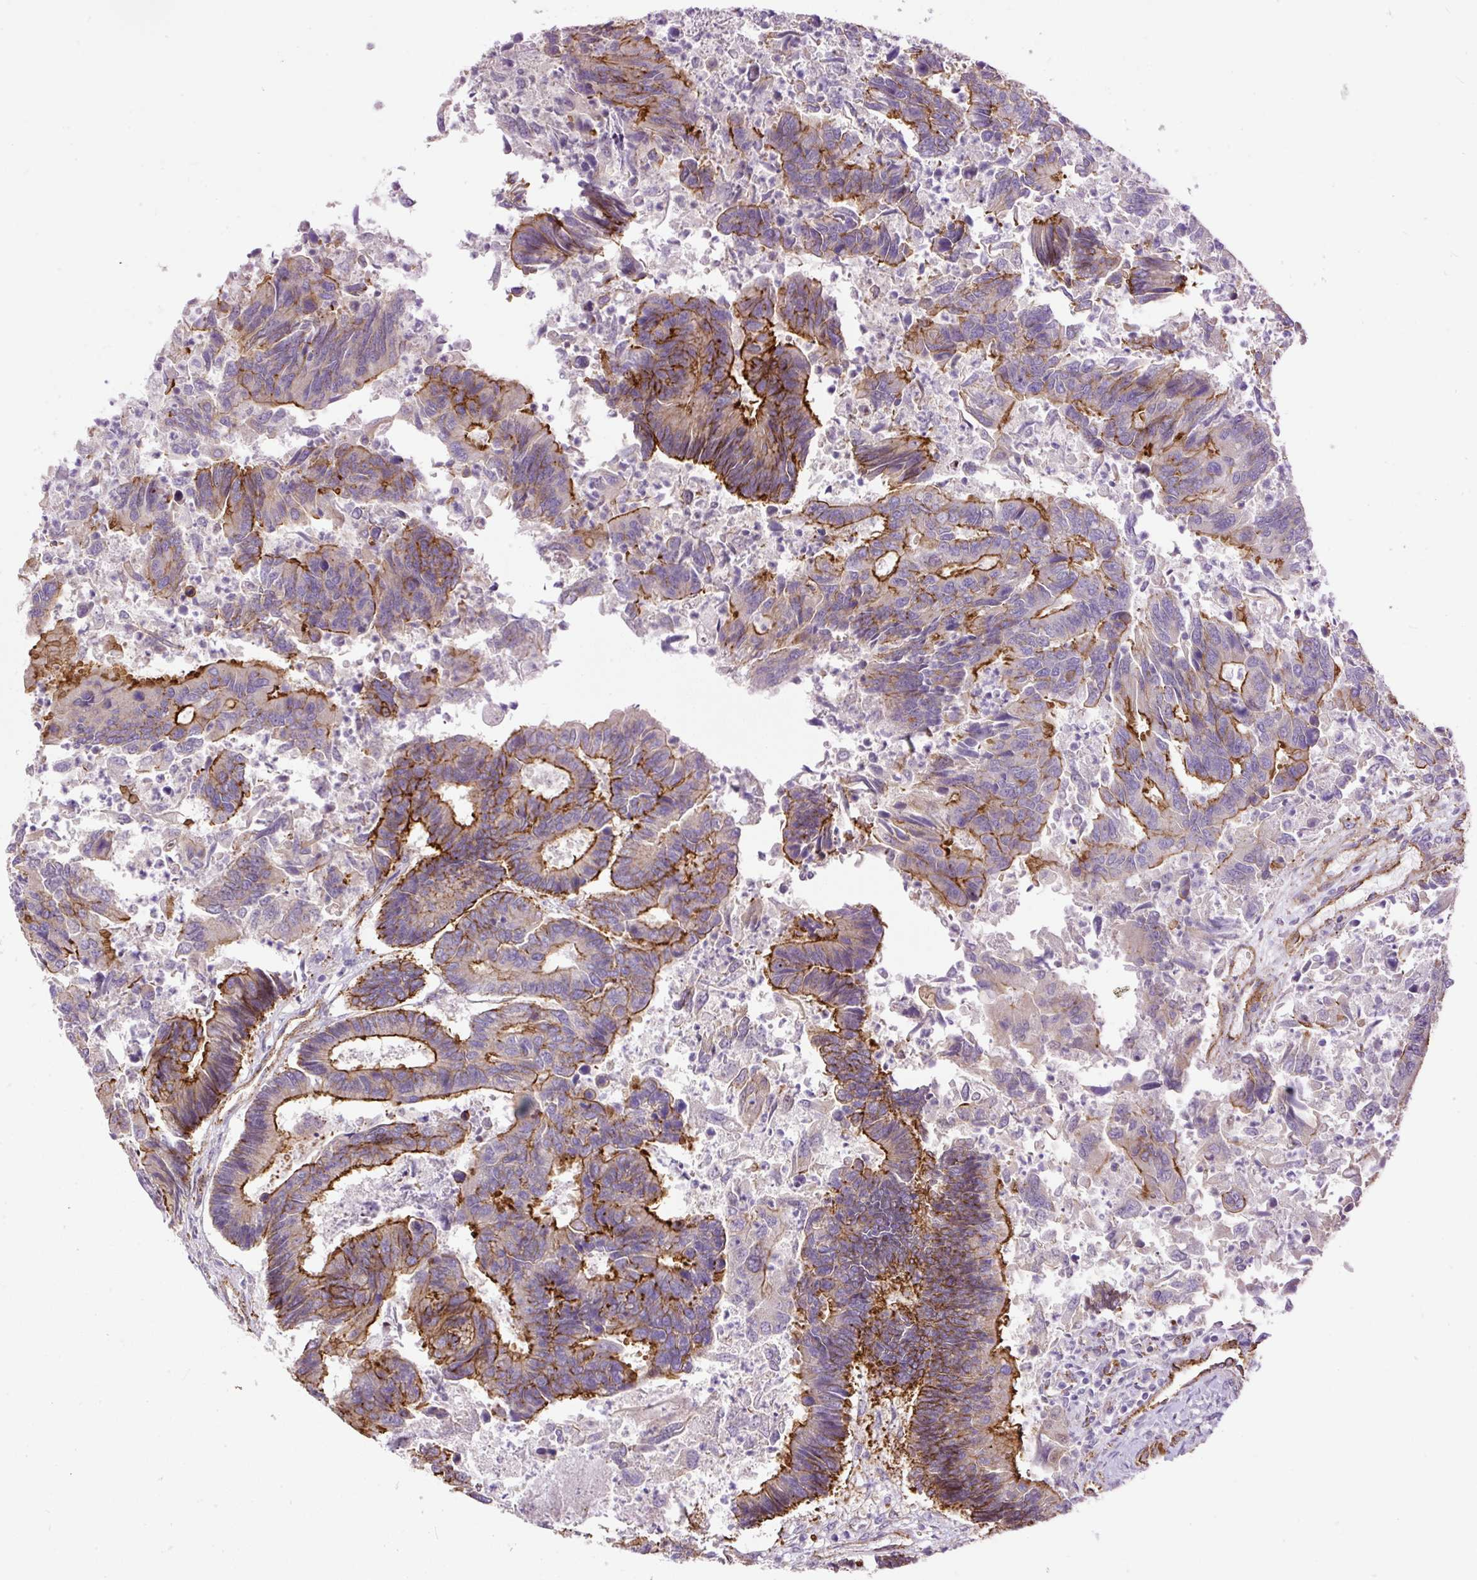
{"staining": {"intensity": "strong", "quantity": "25%-75%", "location": "cytoplasmic/membranous"}, "tissue": "colorectal cancer", "cell_type": "Tumor cells", "image_type": "cancer", "snomed": [{"axis": "morphology", "description": "Adenocarcinoma, NOS"}, {"axis": "topography", "description": "Colon"}], "caption": "Colorectal cancer tissue demonstrates strong cytoplasmic/membranous positivity in approximately 25%-75% of tumor cells, visualized by immunohistochemistry. (Stains: DAB (3,3'-diaminobenzidine) in brown, nuclei in blue, Microscopy: brightfield microscopy at high magnification).", "gene": "MAGEB16", "patient": {"sex": "female", "age": 67}}